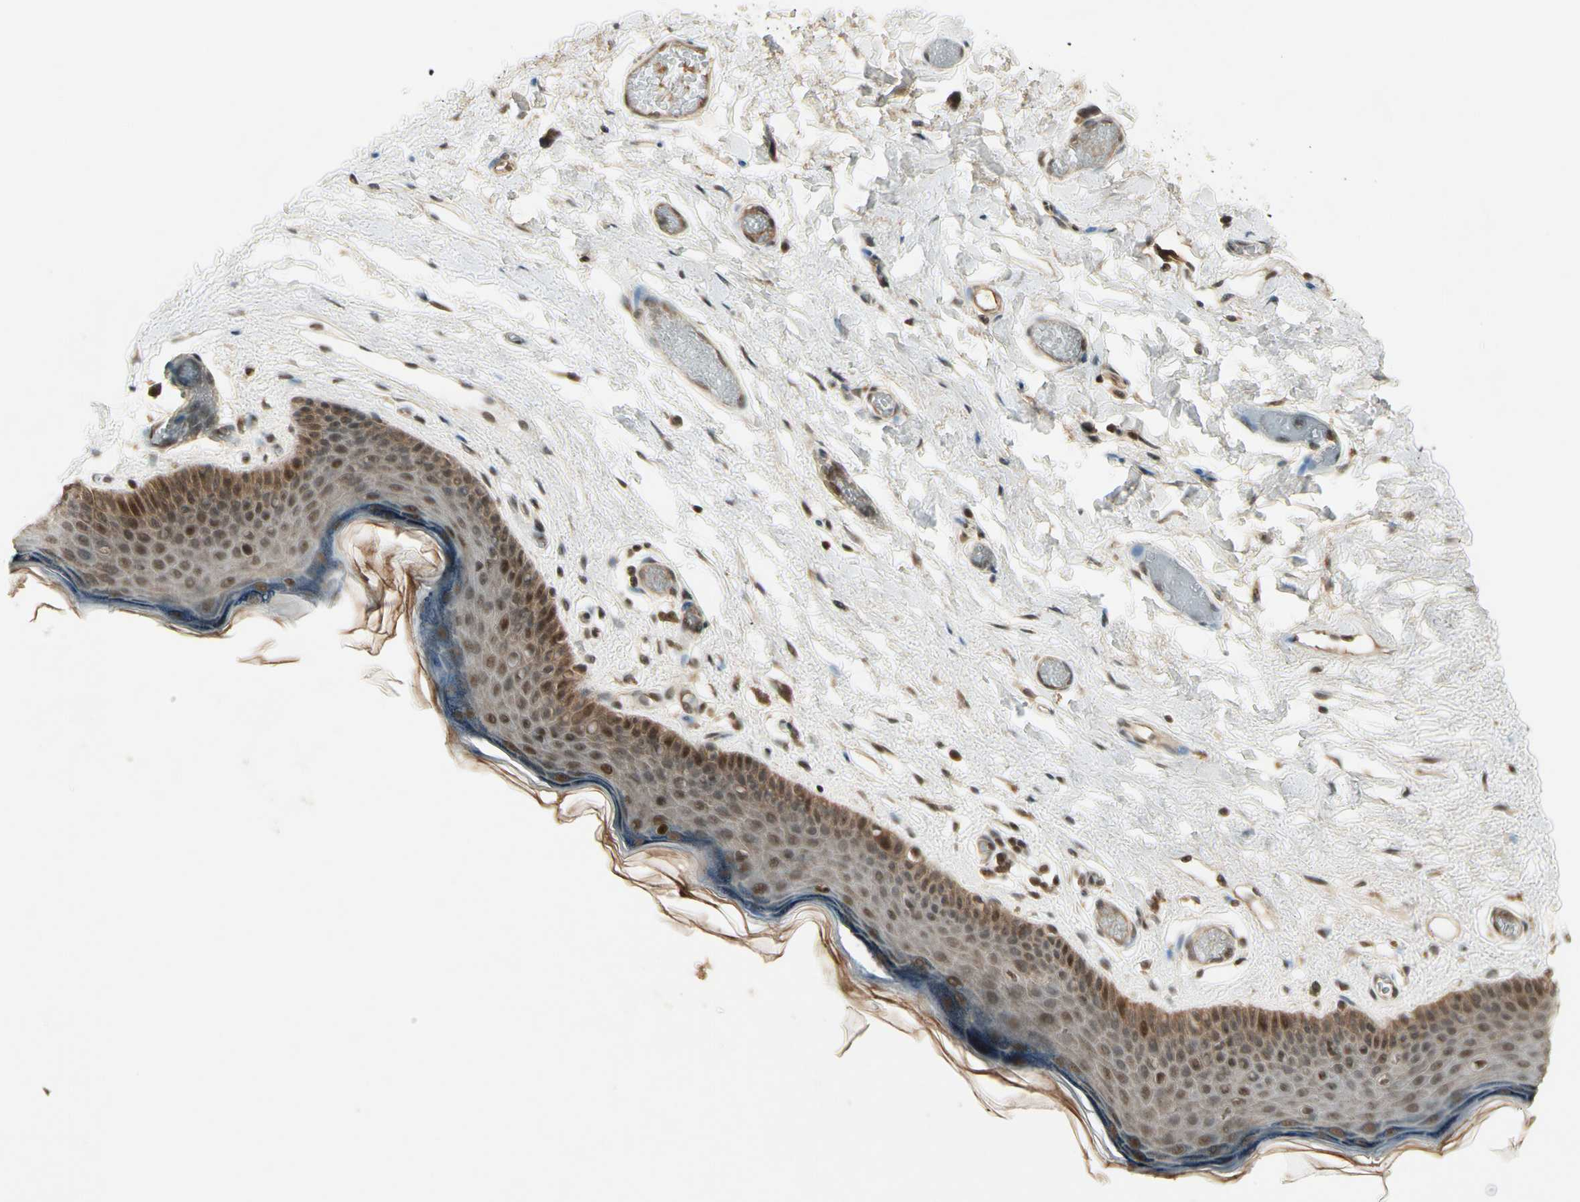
{"staining": {"intensity": "moderate", "quantity": ">75%", "location": "cytoplasmic/membranous,nuclear"}, "tissue": "skin", "cell_type": "Epidermal cells", "image_type": "normal", "snomed": [{"axis": "morphology", "description": "Normal tissue, NOS"}, {"axis": "morphology", "description": "Inflammation, NOS"}, {"axis": "topography", "description": "Vulva"}], "caption": "Protein staining shows moderate cytoplasmic/membranous,nuclear positivity in about >75% of epidermal cells in unremarkable skin.", "gene": "CDK11A", "patient": {"sex": "female", "age": 84}}